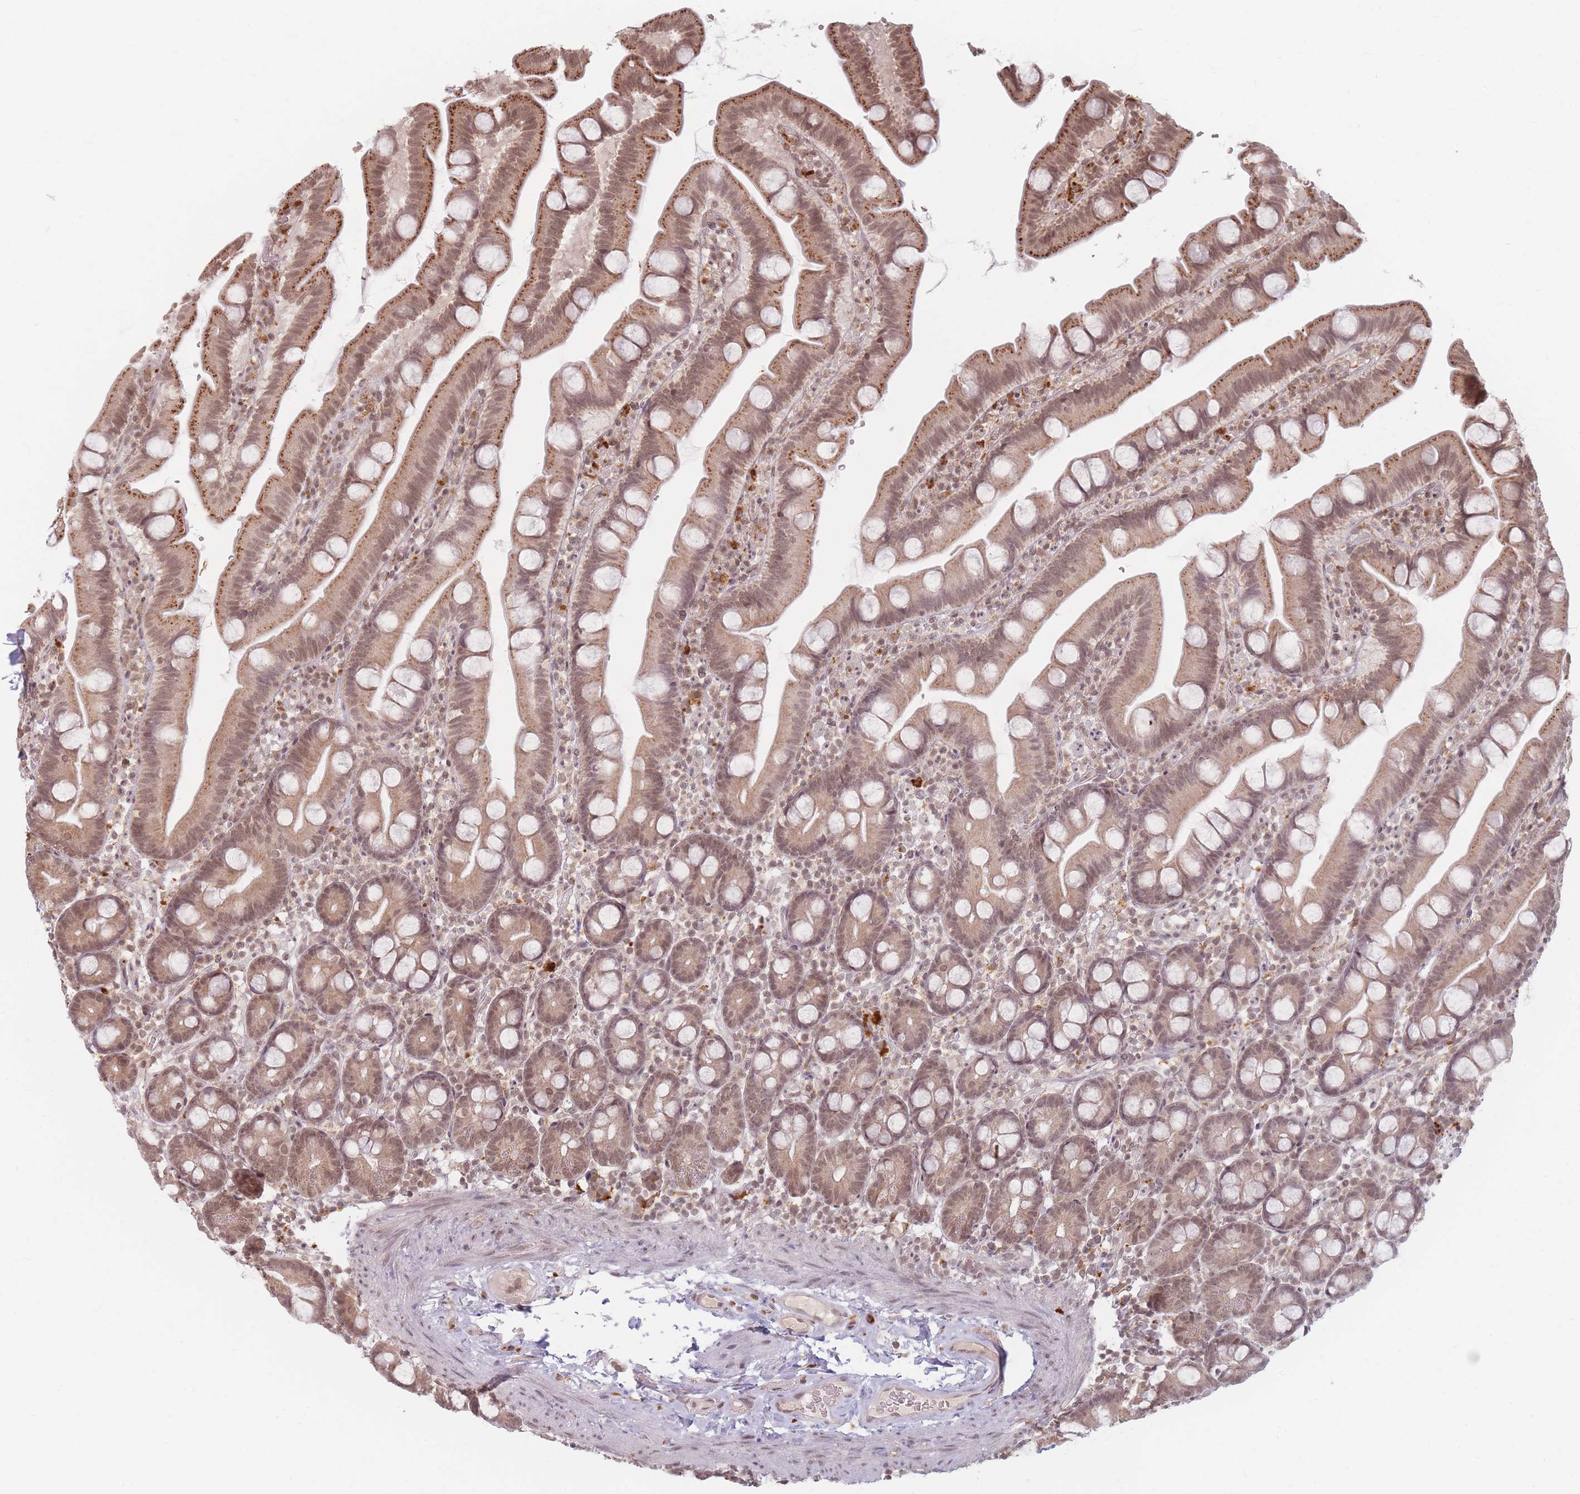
{"staining": {"intensity": "moderate", "quantity": ">75%", "location": "cytoplasmic/membranous,nuclear"}, "tissue": "small intestine", "cell_type": "Glandular cells", "image_type": "normal", "snomed": [{"axis": "morphology", "description": "Normal tissue, NOS"}, {"axis": "topography", "description": "Small intestine"}], "caption": "Immunohistochemical staining of normal human small intestine displays >75% levels of moderate cytoplasmic/membranous,nuclear protein expression in about >75% of glandular cells.", "gene": "SPATA45", "patient": {"sex": "female", "age": 68}}